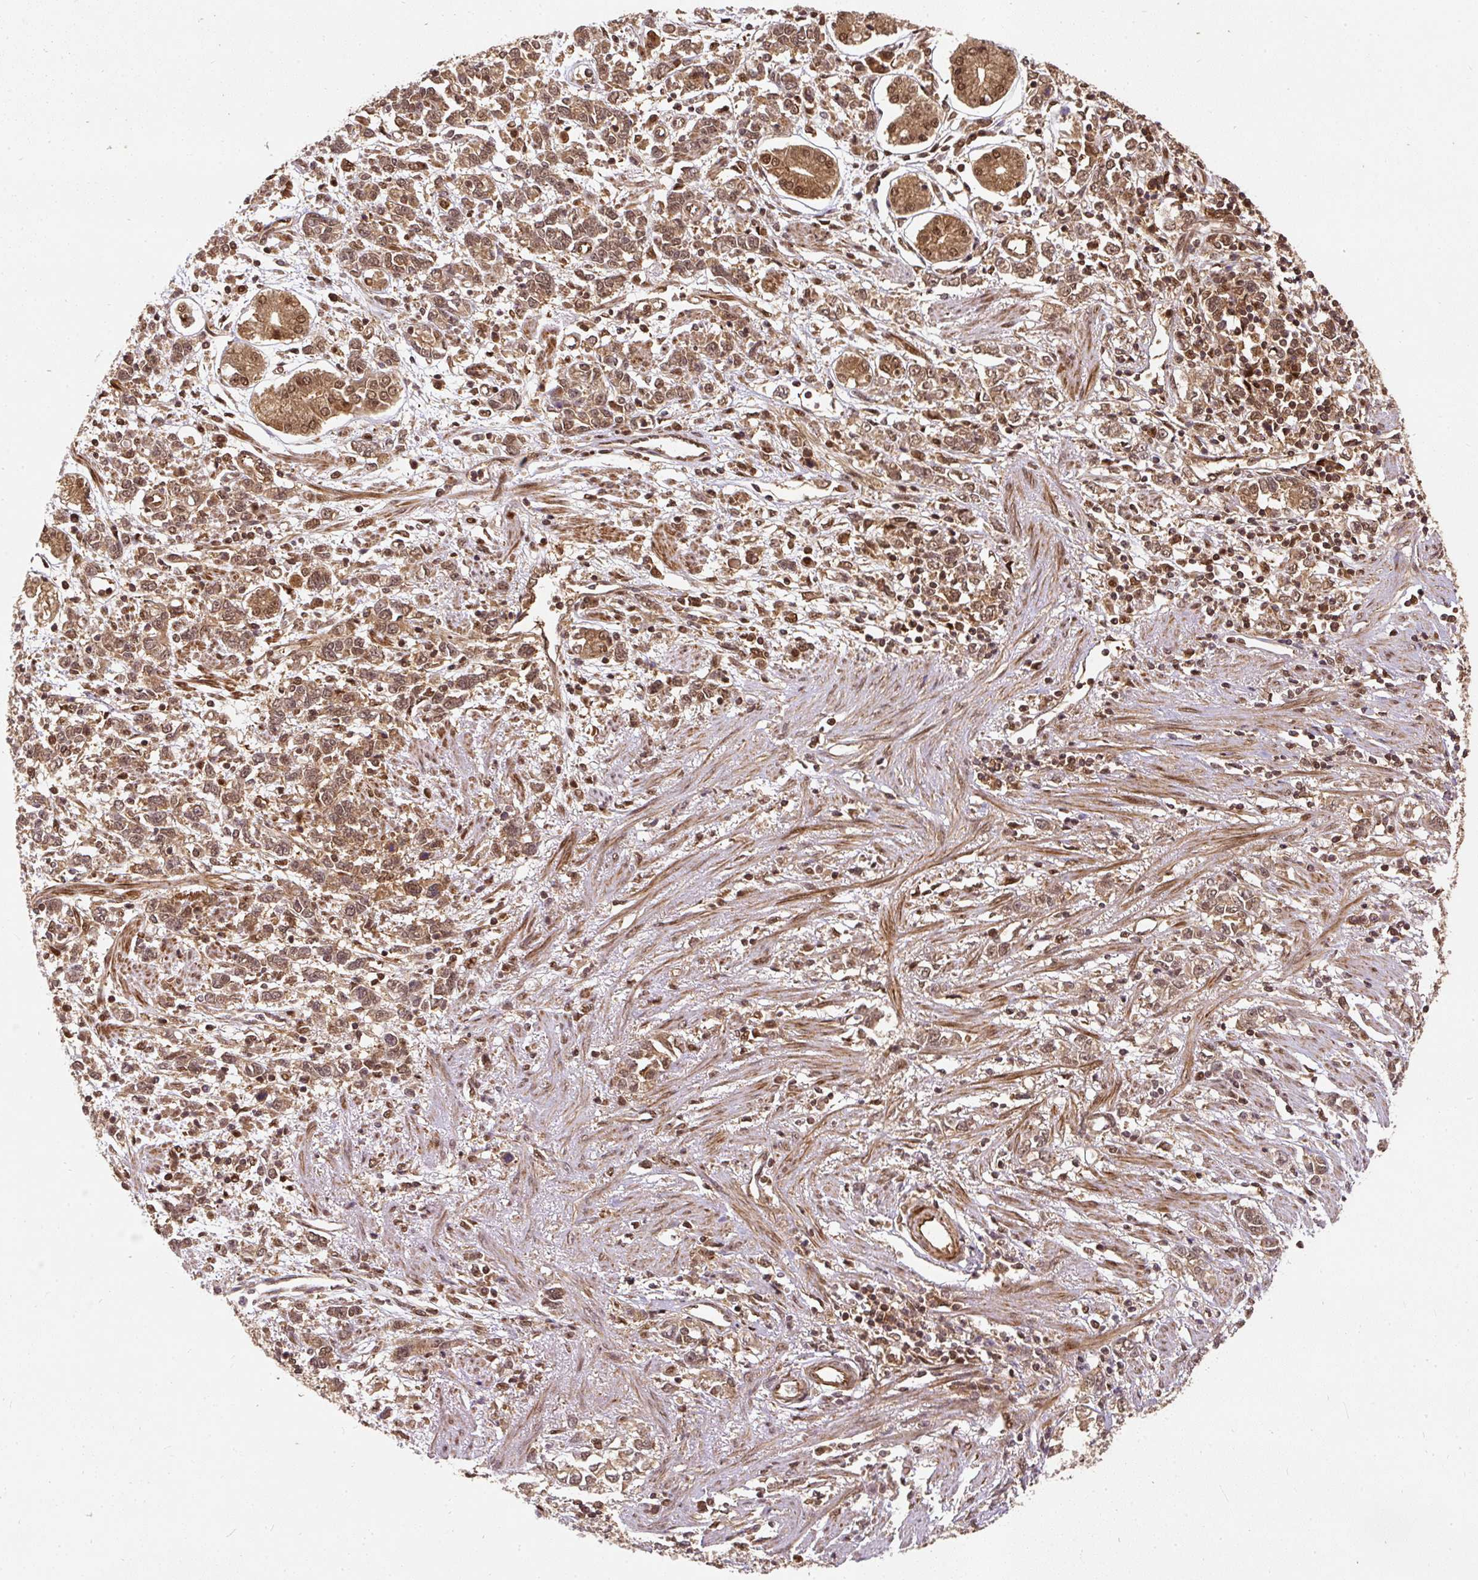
{"staining": {"intensity": "moderate", "quantity": ">75%", "location": "cytoplasmic/membranous,nuclear"}, "tissue": "stomach cancer", "cell_type": "Tumor cells", "image_type": "cancer", "snomed": [{"axis": "morphology", "description": "Adenocarcinoma, NOS"}, {"axis": "topography", "description": "Stomach"}], "caption": "The histopathology image demonstrates immunohistochemical staining of adenocarcinoma (stomach). There is moderate cytoplasmic/membranous and nuclear staining is seen in about >75% of tumor cells.", "gene": "PSMD1", "patient": {"sex": "female", "age": 76}}